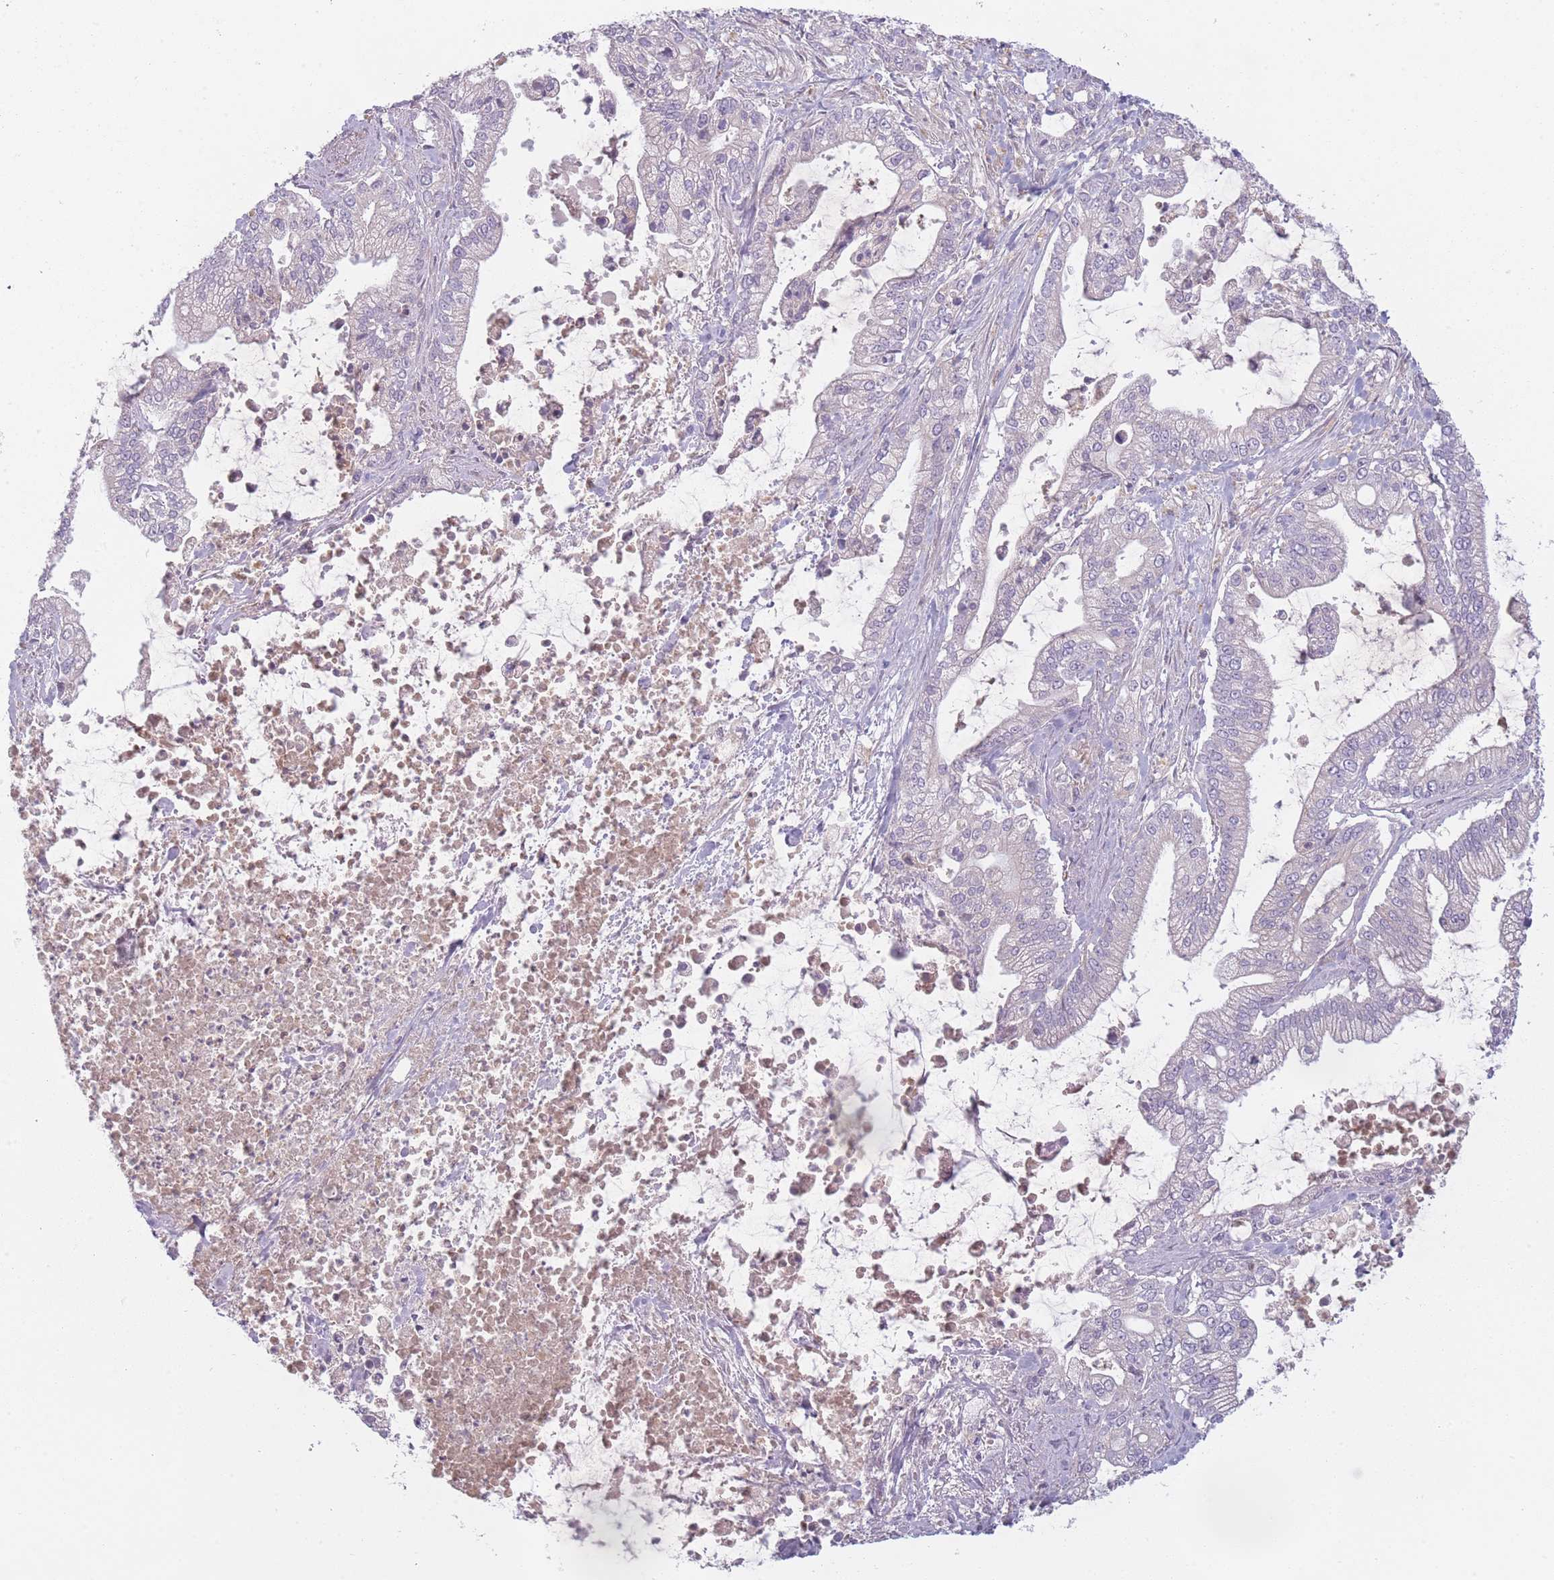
{"staining": {"intensity": "weak", "quantity": "<25%", "location": "cytoplasmic/membranous"}, "tissue": "pancreatic cancer", "cell_type": "Tumor cells", "image_type": "cancer", "snomed": [{"axis": "morphology", "description": "Adenocarcinoma, NOS"}, {"axis": "topography", "description": "Pancreas"}], "caption": "There is no significant expression in tumor cells of pancreatic cancer (adenocarcinoma).", "gene": "NT5DC2", "patient": {"sex": "male", "age": 69}}